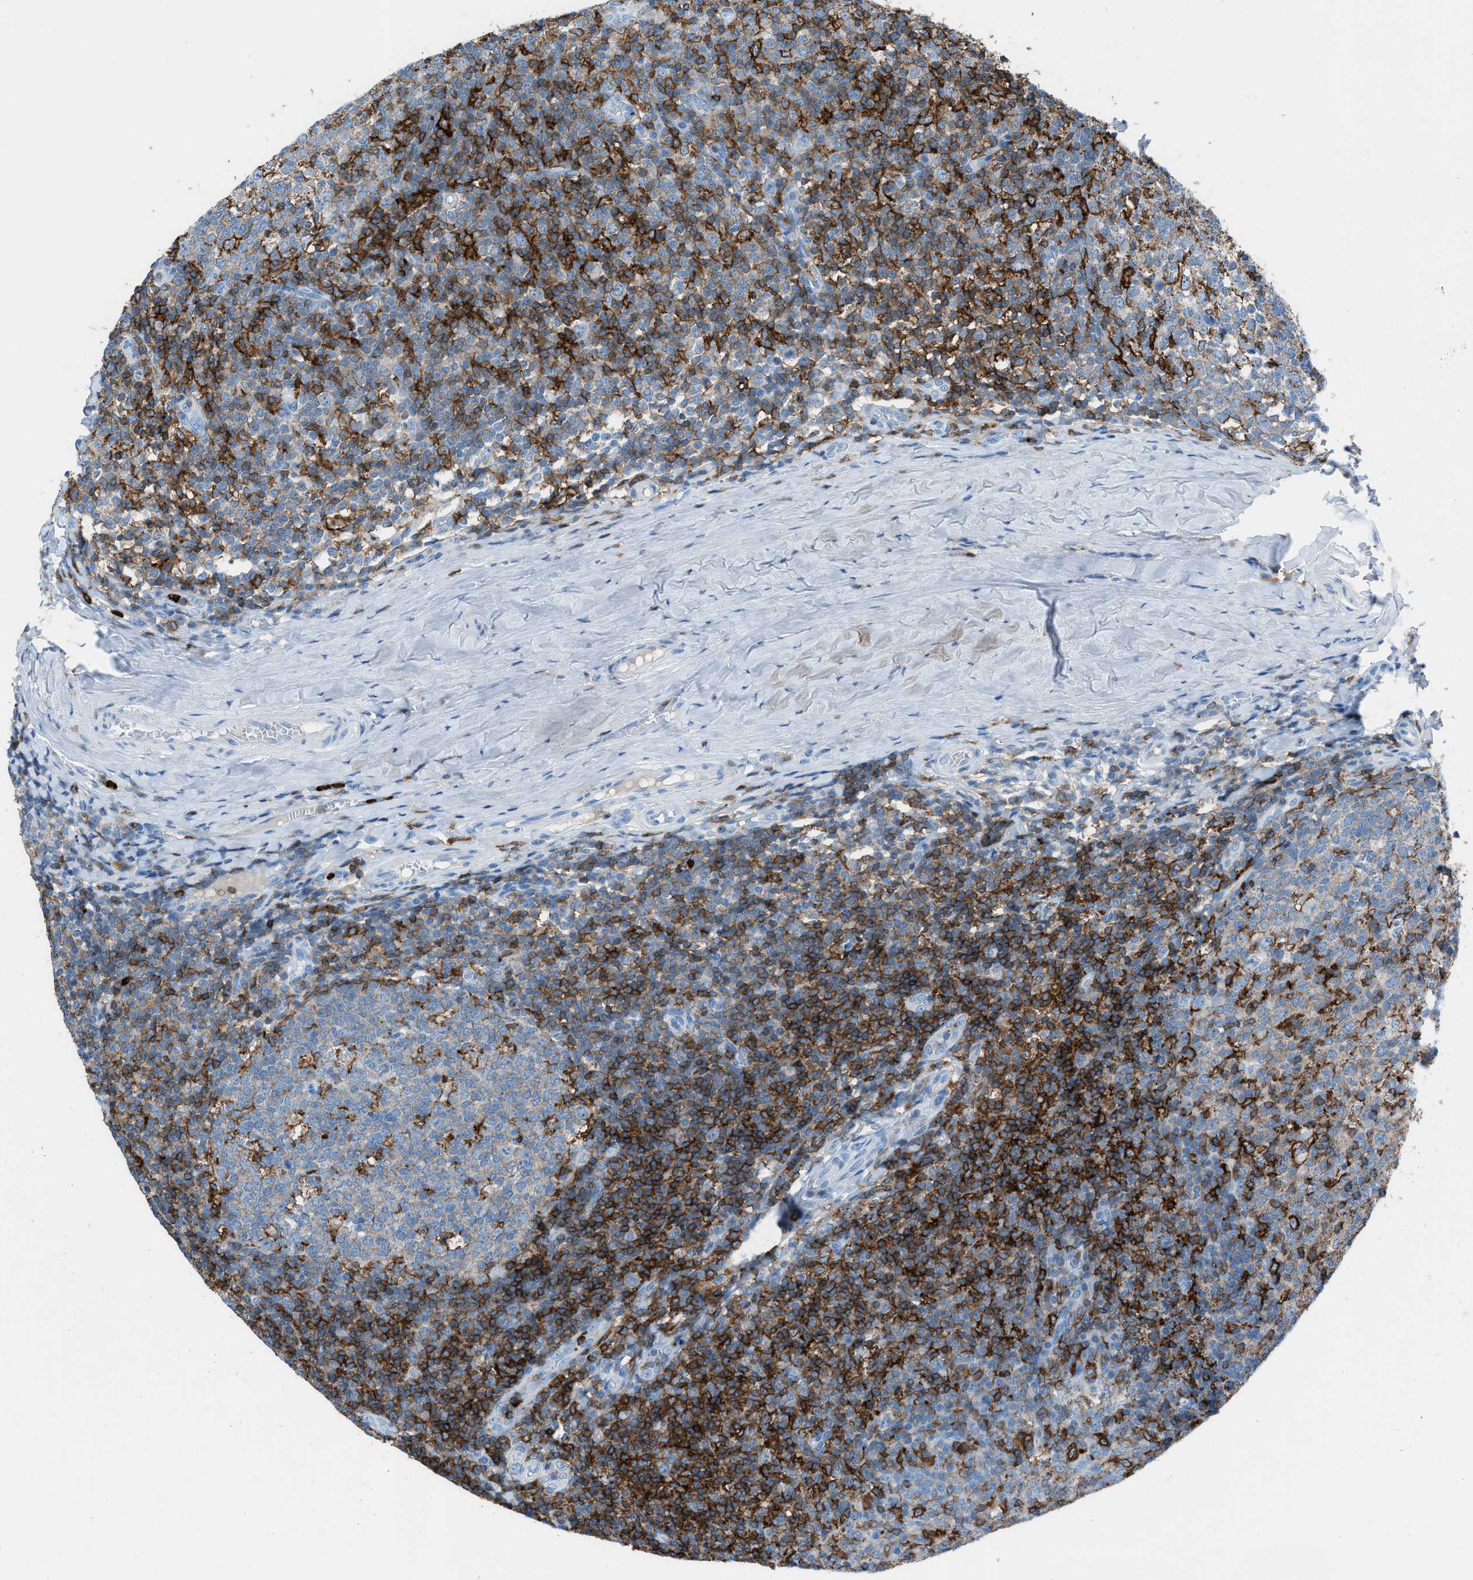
{"staining": {"intensity": "moderate", "quantity": "<25%", "location": "cytoplasmic/membranous"}, "tissue": "tonsil", "cell_type": "Germinal center cells", "image_type": "normal", "snomed": [{"axis": "morphology", "description": "Normal tissue, NOS"}, {"axis": "topography", "description": "Tonsil"}], "caption": "Tonsil was stained to show a protein in brown. There is low levels of moderate cytoplasmic/membranous expression in about <25% of germinal center cells. (brown staining indicates protein expression, while blue staining denotes nuclei).", "gene": "ITGB2", "patient": {"sex": "female", "age": 19}}